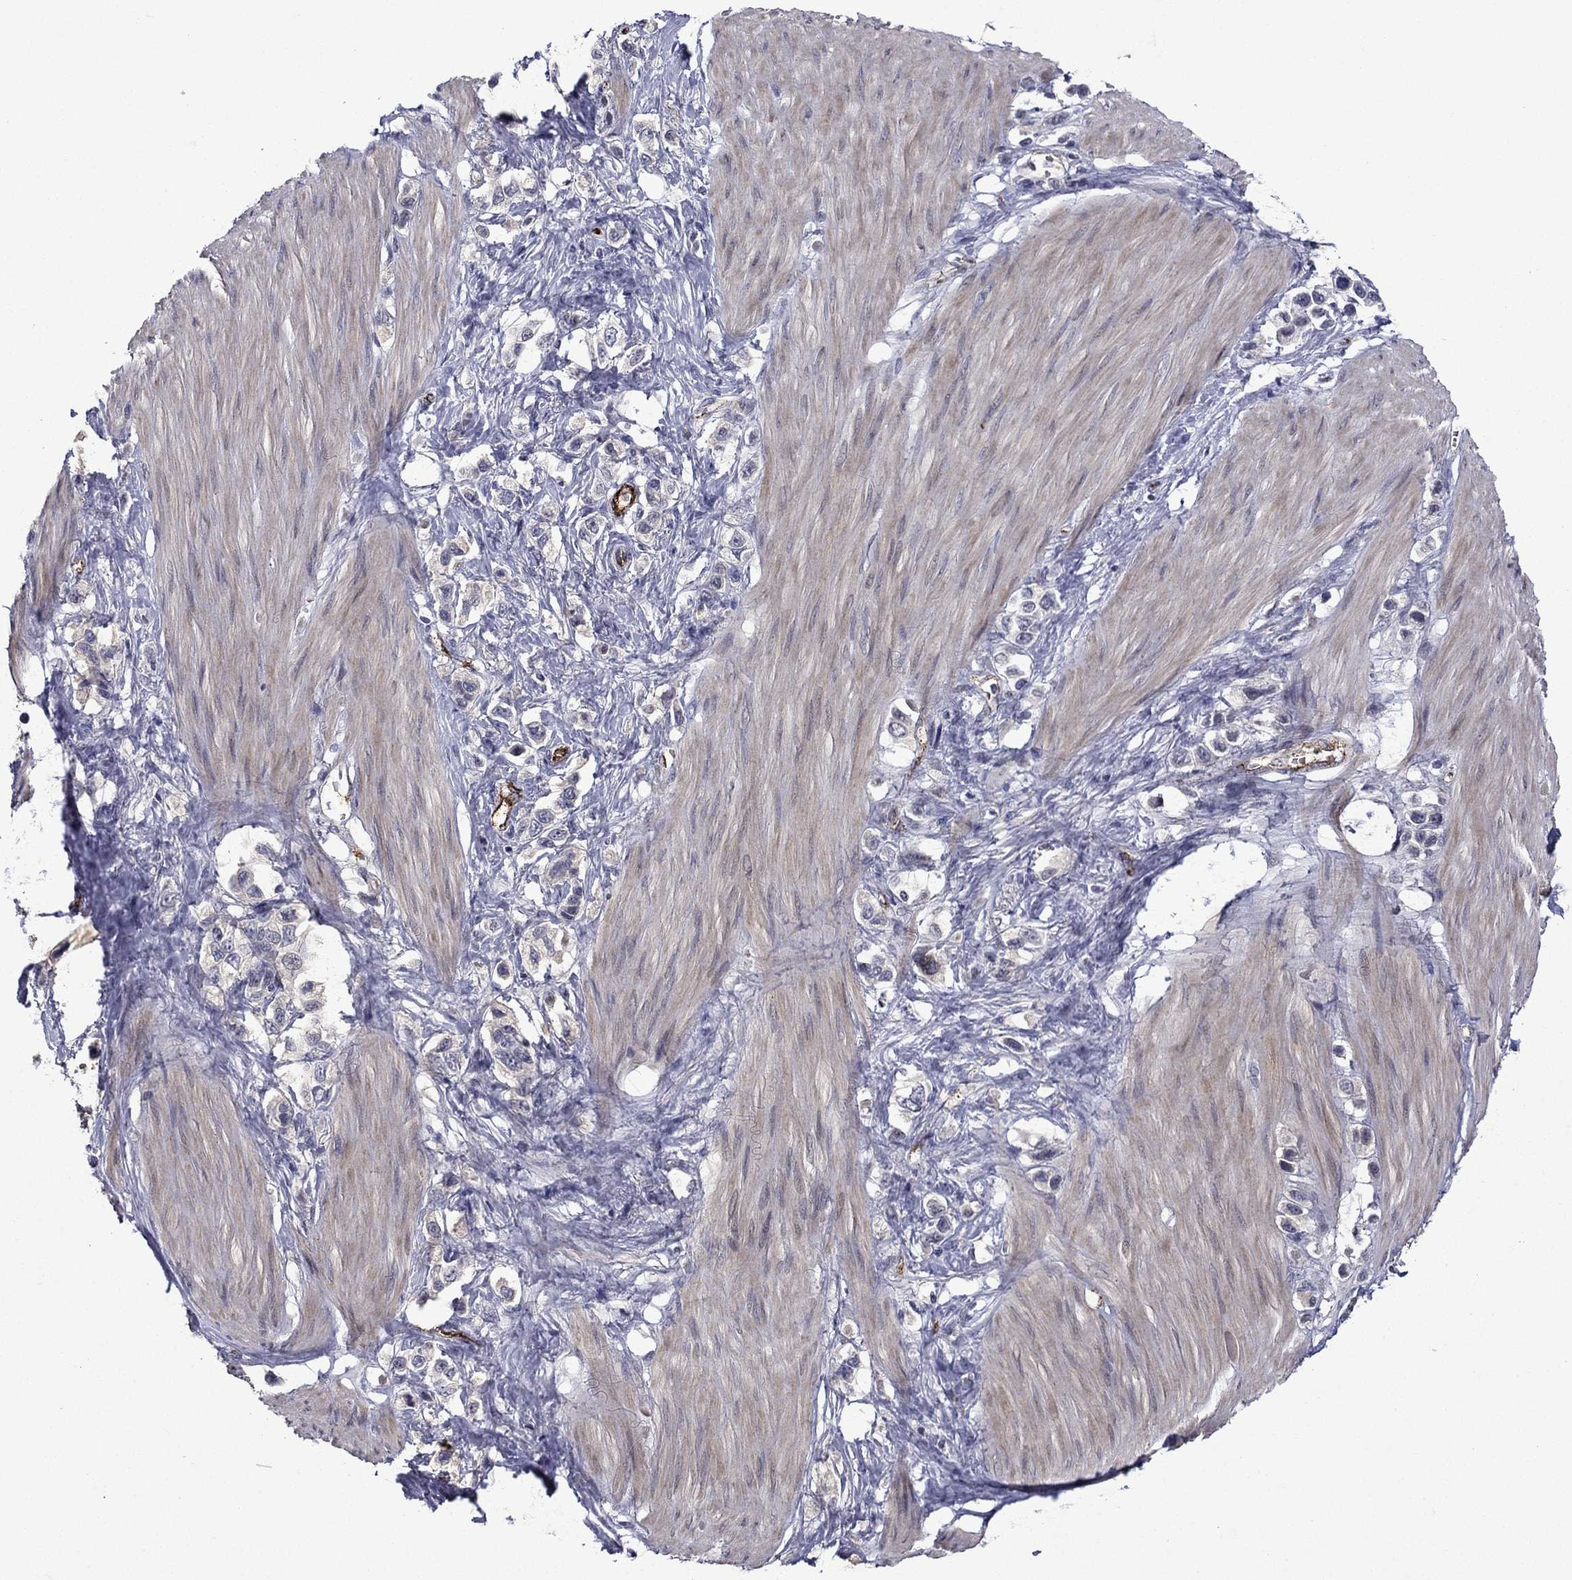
{"staining": {"intensity": "negative", "quantity": "none", "location": "none"}, "tissue": "stomach cancer", "cell_type": "Tumor cells", "image_type": "cancer", "snomed": [{"axis": "morphology", "description": "Normal tissue, NOS"}, {"axis": "morphology", "description": "Adenocarcinoma, NOS"}, {"axis": "morphology", "description": "Adenocarcinoma, High grade"}, {"axis": "topography", "description": "Stomach, upper"}, {"axis": "topography", "description": "Stomach"}], "caption": "Tumor cells show no significant protein staining in stomach cancer. (DAB IHC with hematoxylin counter stain).", "gene": "SLITRK1", "patient": {"sex": "female", "age": 65}}